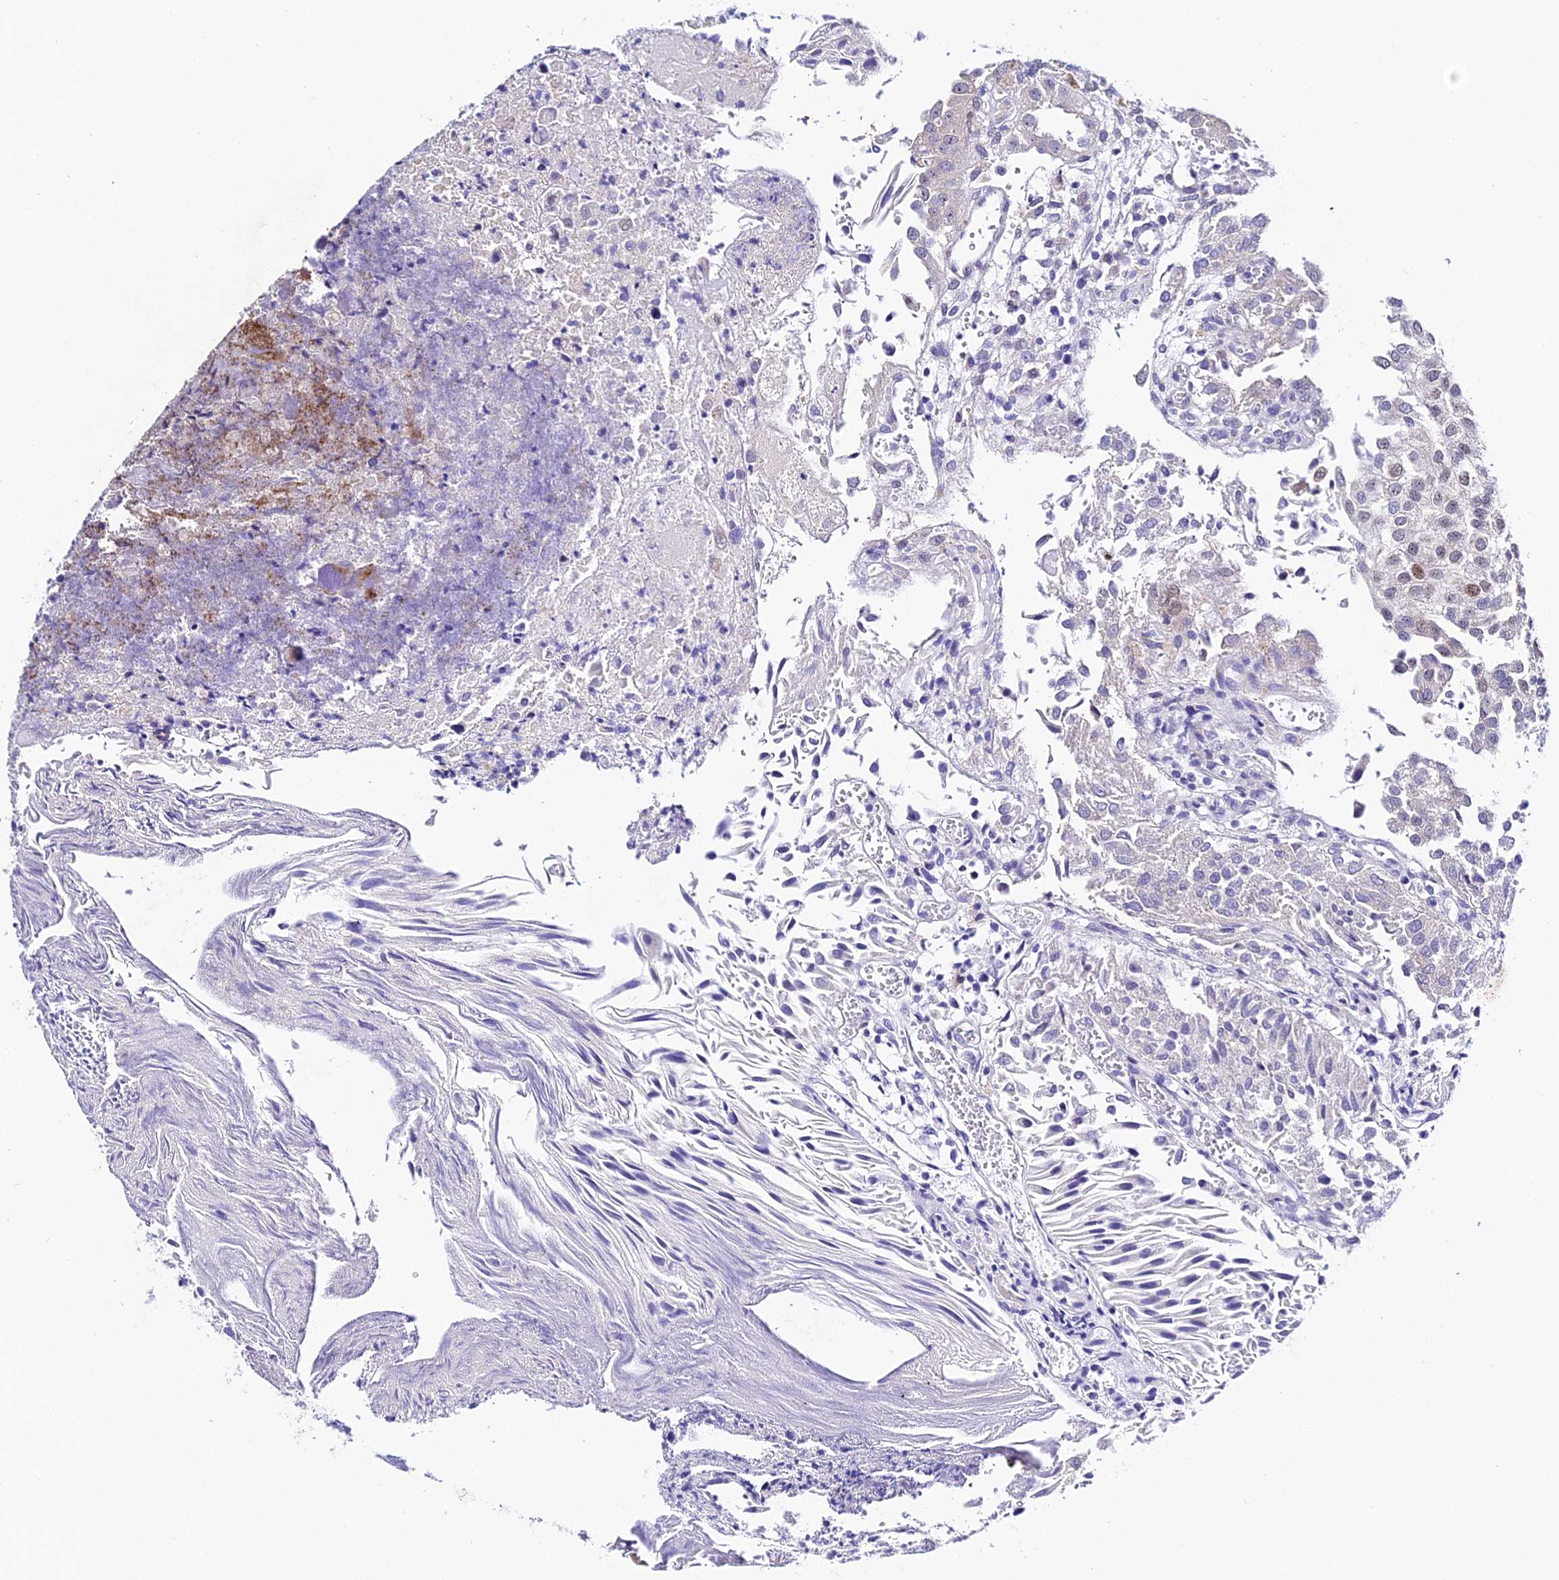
{"staining": {"intensity": "negative", "quantity": "none", "location": "none"}, "tissue": "urothelial cancer", "cell_type": "Tumor cells", "image_type": "cancer", "snomed": [{"axis": "morphology", "description": "Urothelial carcinoma, Low grade"}, {"axis": "topography", "description": "Urinary bladder"}], "caption": "Tumor cells show no significant protein positivity in low-grade urothelial carcinoma. (Brightfield microscopy of DAB immunohistochemistry at high magnification).", "gene": "POFUT2", "patient": {"sex": "female", "age": 89}}